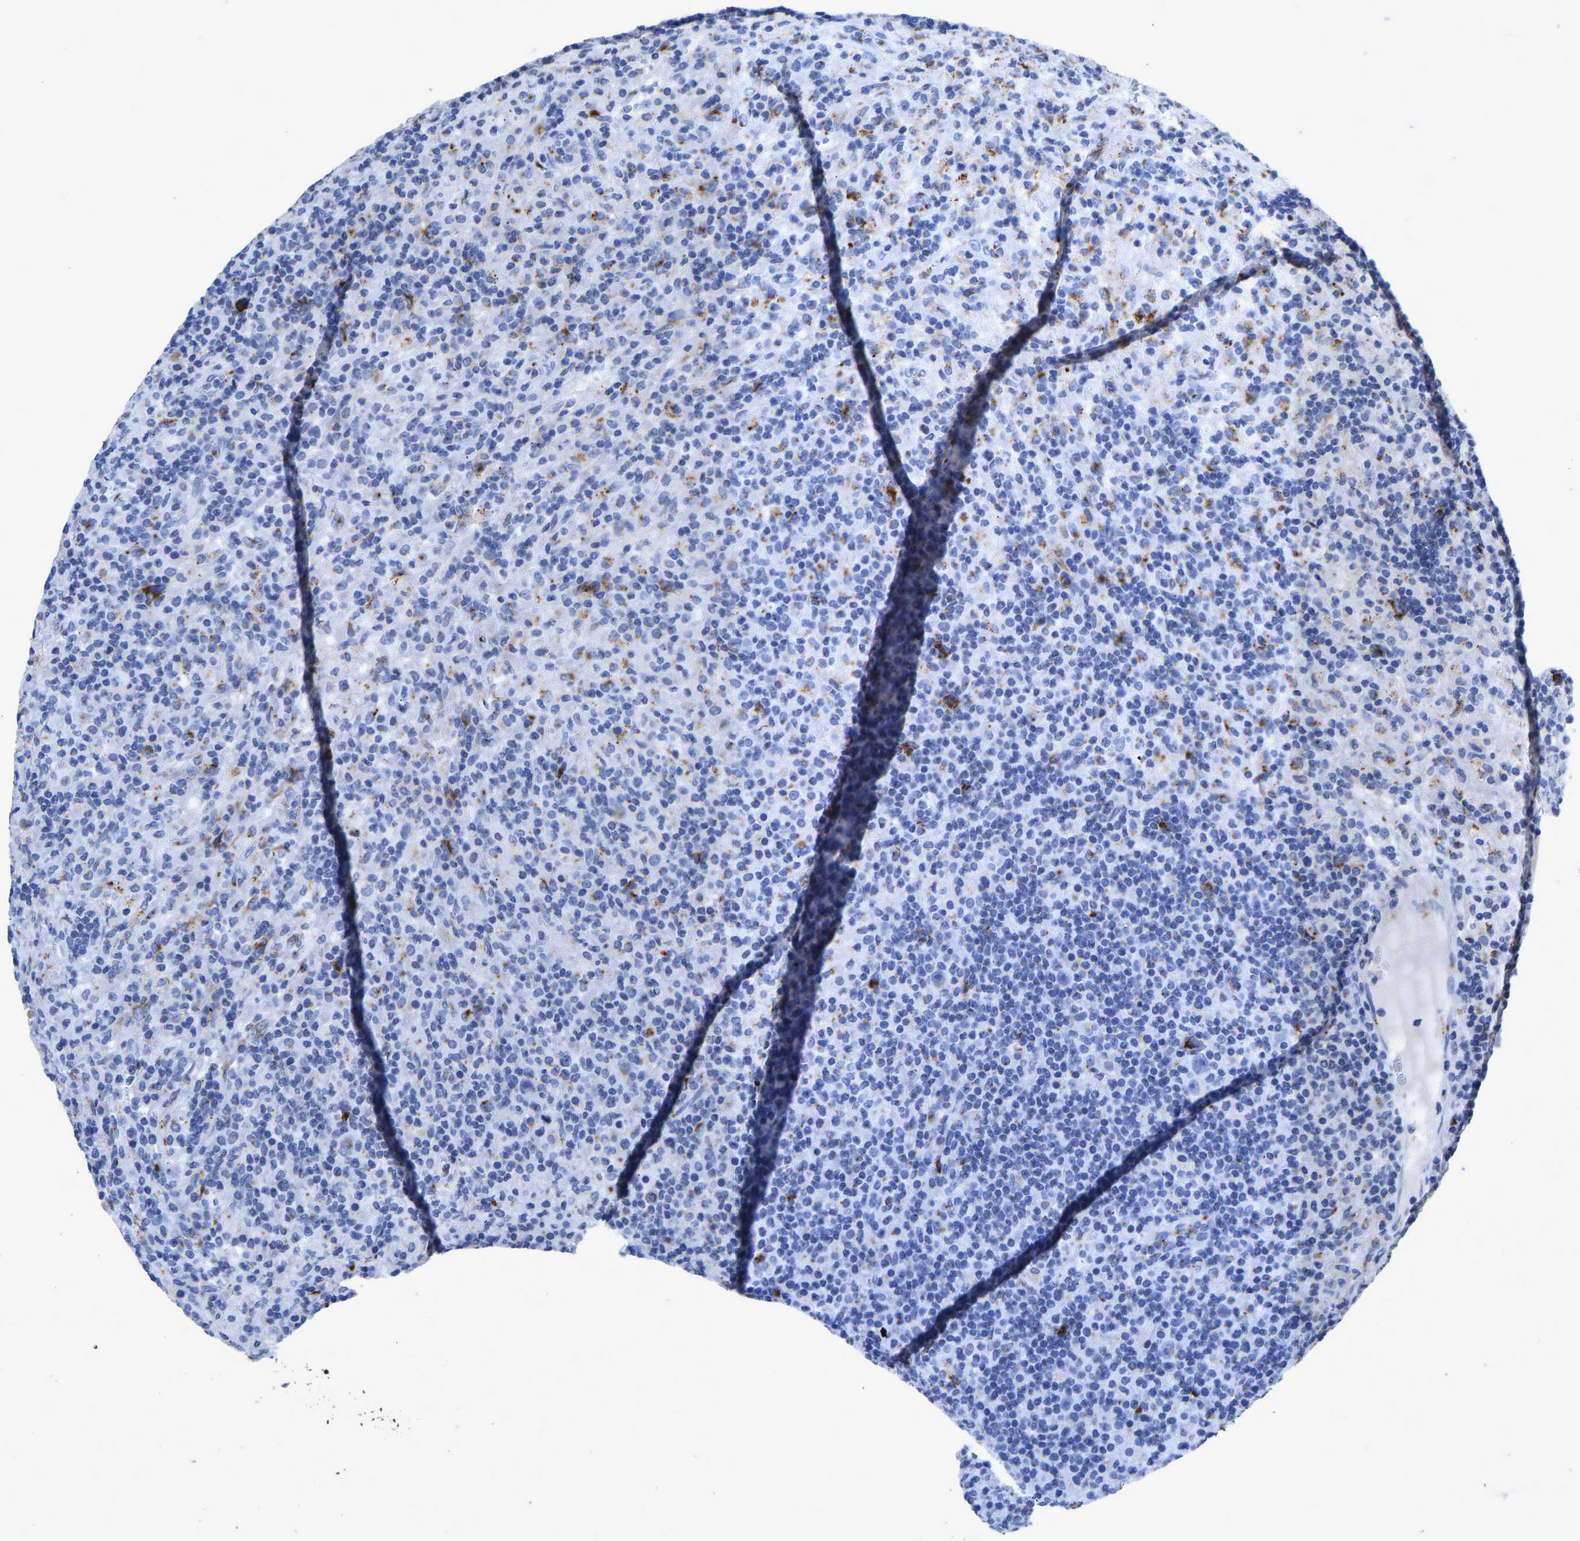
{"staining": {"intensity": "moderate", "quantity": "<25%", "location": "cytoplasmic/membranous"}, "tissue": "lymphoma", "cell_type": "Tumor cells", "image_type": "cancer", "snomed": [{"axis": "morphology", "description": "Hodgkin's disease, NOS"}, {"axis": "topography", "description": "Lymph node"}], "caption": "This is an image of immunohistochemistry (IHC) staining of lymphoma, which shows moderate staining in the cytoplasmic/membranous of tumor cells.", "gene": "TMEM87A", "patient": {"sex": "male", "age": 70}}